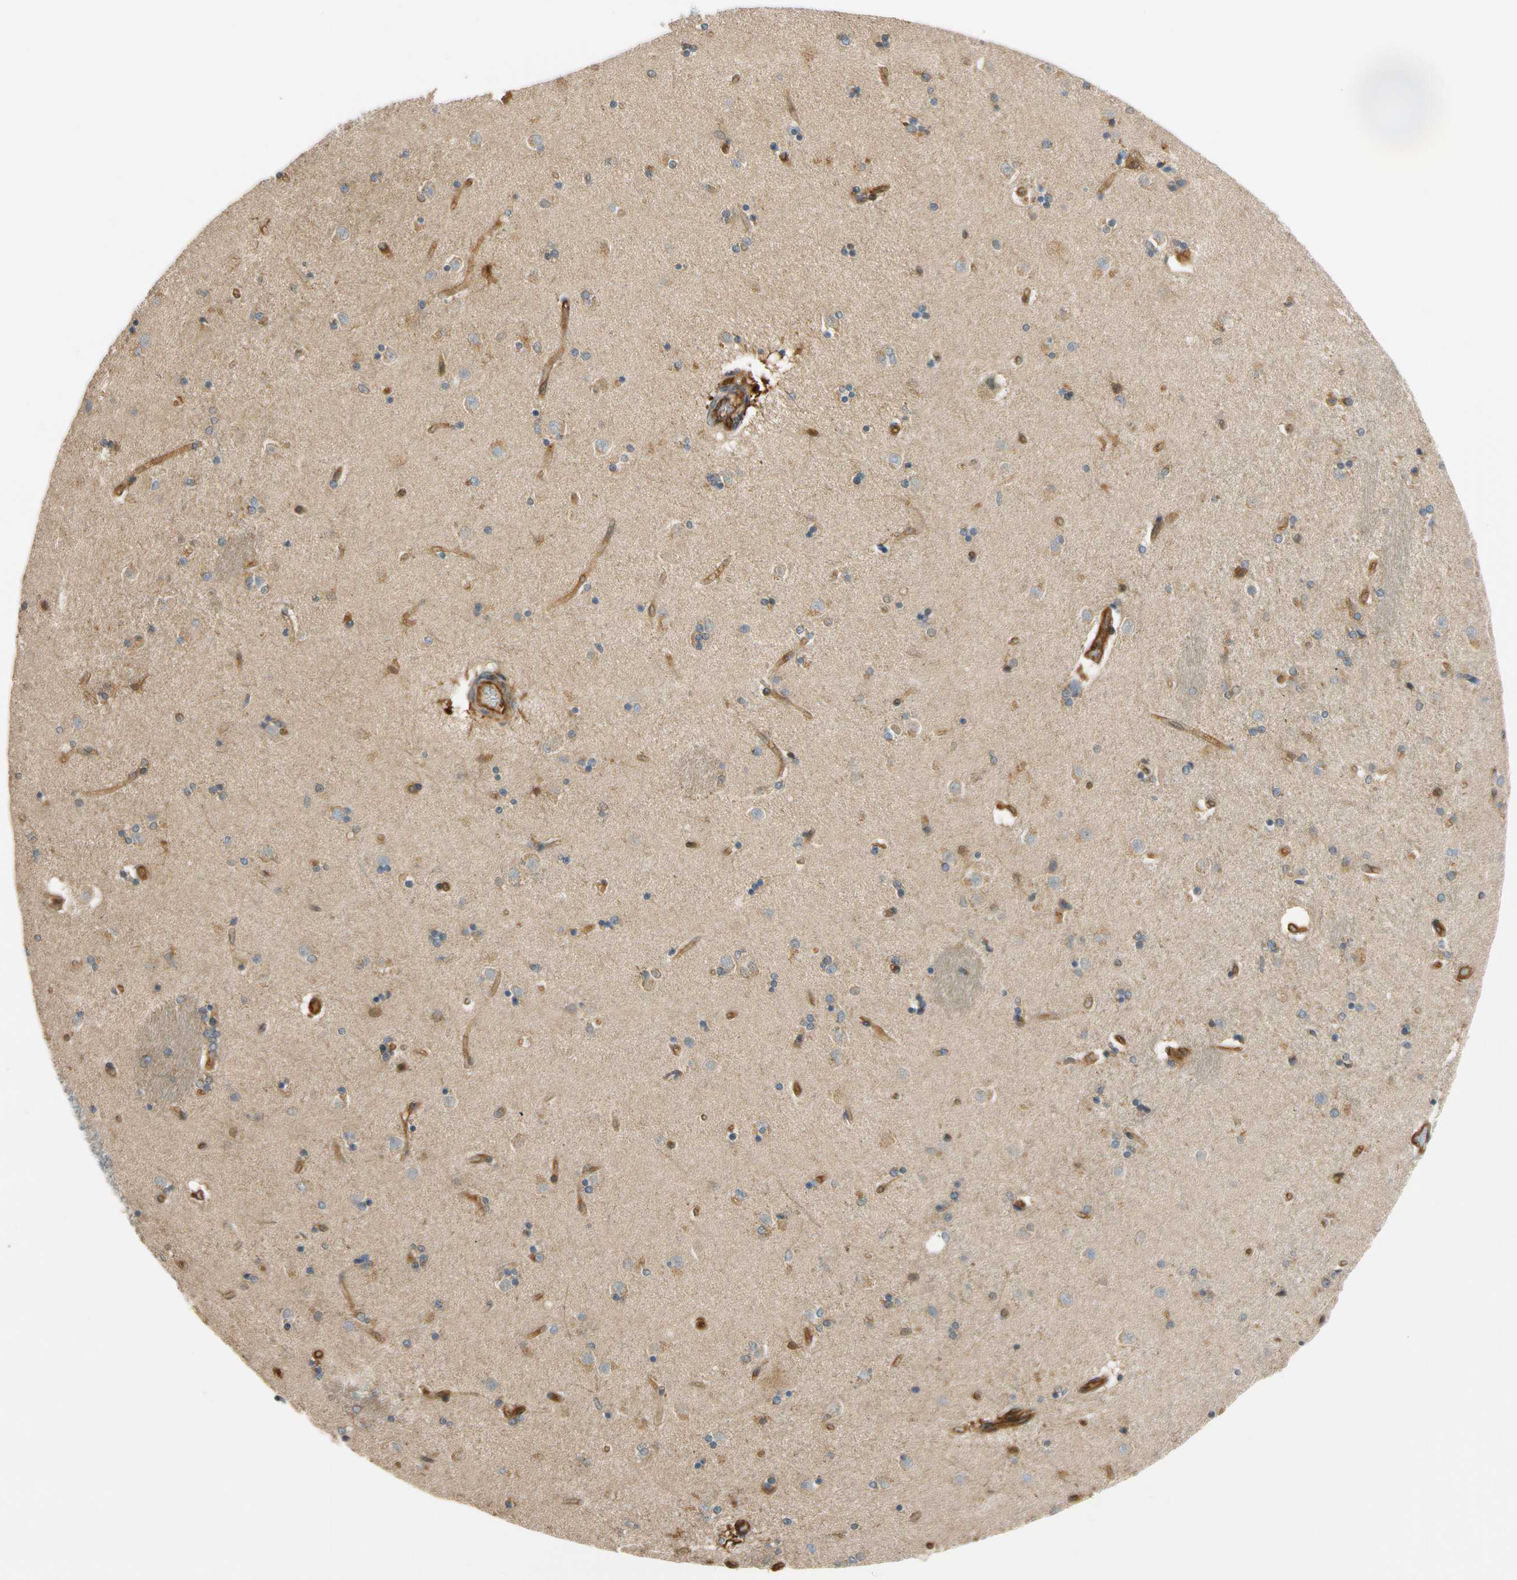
{"staining": {"intensity": "moderate", "quantity": "<25%", "location": "cytoplasmic/membranous"}, "tissue": "caudate", "cell_type": "Glial cells", "image_type": "normal", "snomed": [{"axis": "morphology", "description": "Normal tissue, NOS"}, {"axis": "topography", "description": "Lateral ventricle wall"}], "caption": "Immunohistochemical staining of normal human caudate displays <25% levels of moderate cytoplasmic/membranous protein staining in approximately <25% of glial cells.", "gene": "PARP14", "patient": {"sex": "female", "age": 54}}